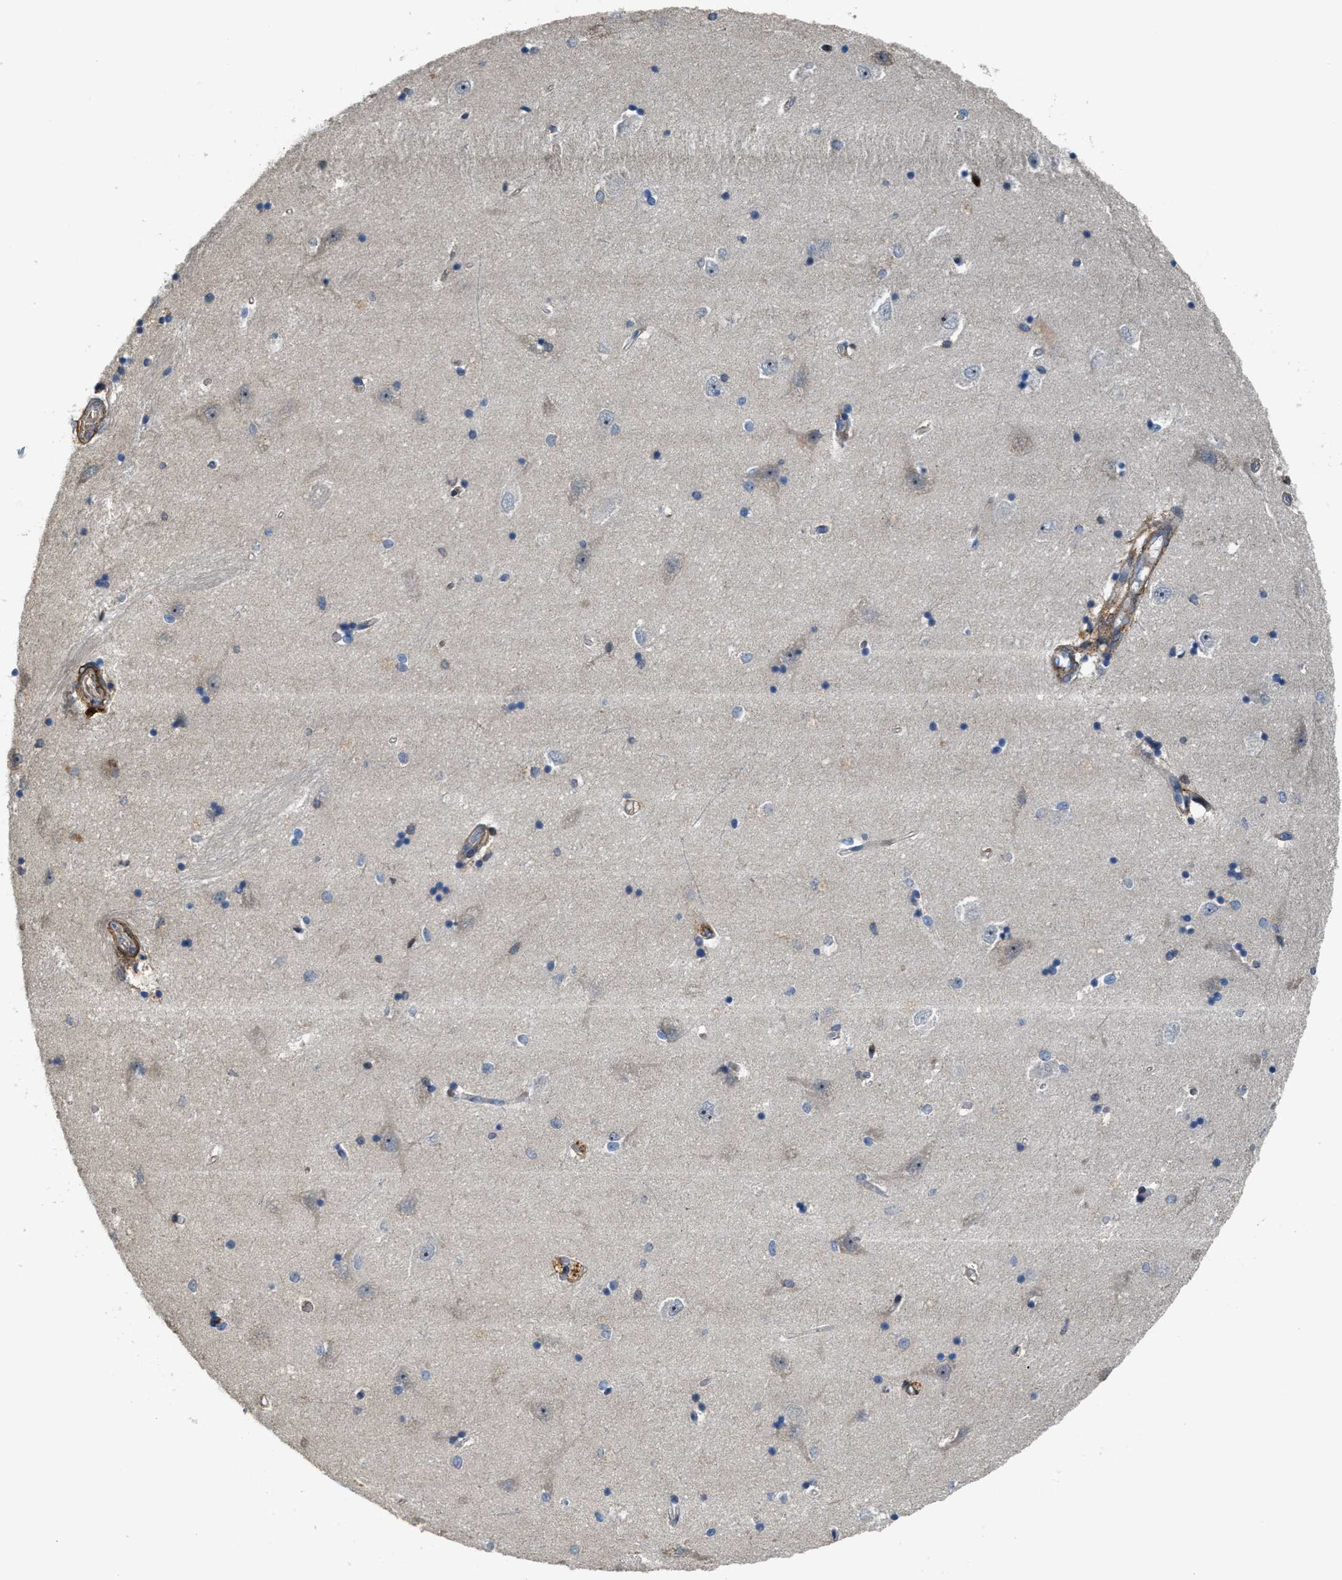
{"staining": {"intensity": "negative", "quantity": "none", "location": "none"}, "tissue": "hippocampus", "cell_type": "Glial cells", "image_type": "normal", "snomed": [{"axis": "morphology", "description": "Normal tissue, NOS"}, {"axis": "topography", "description": "Hippocampus"}], "caption": "Glial cells show no significant protein positivity in unremarkable hippocampus.", "gene": "SERPINB5", "patient": {"sex": "male", "age": 45}}